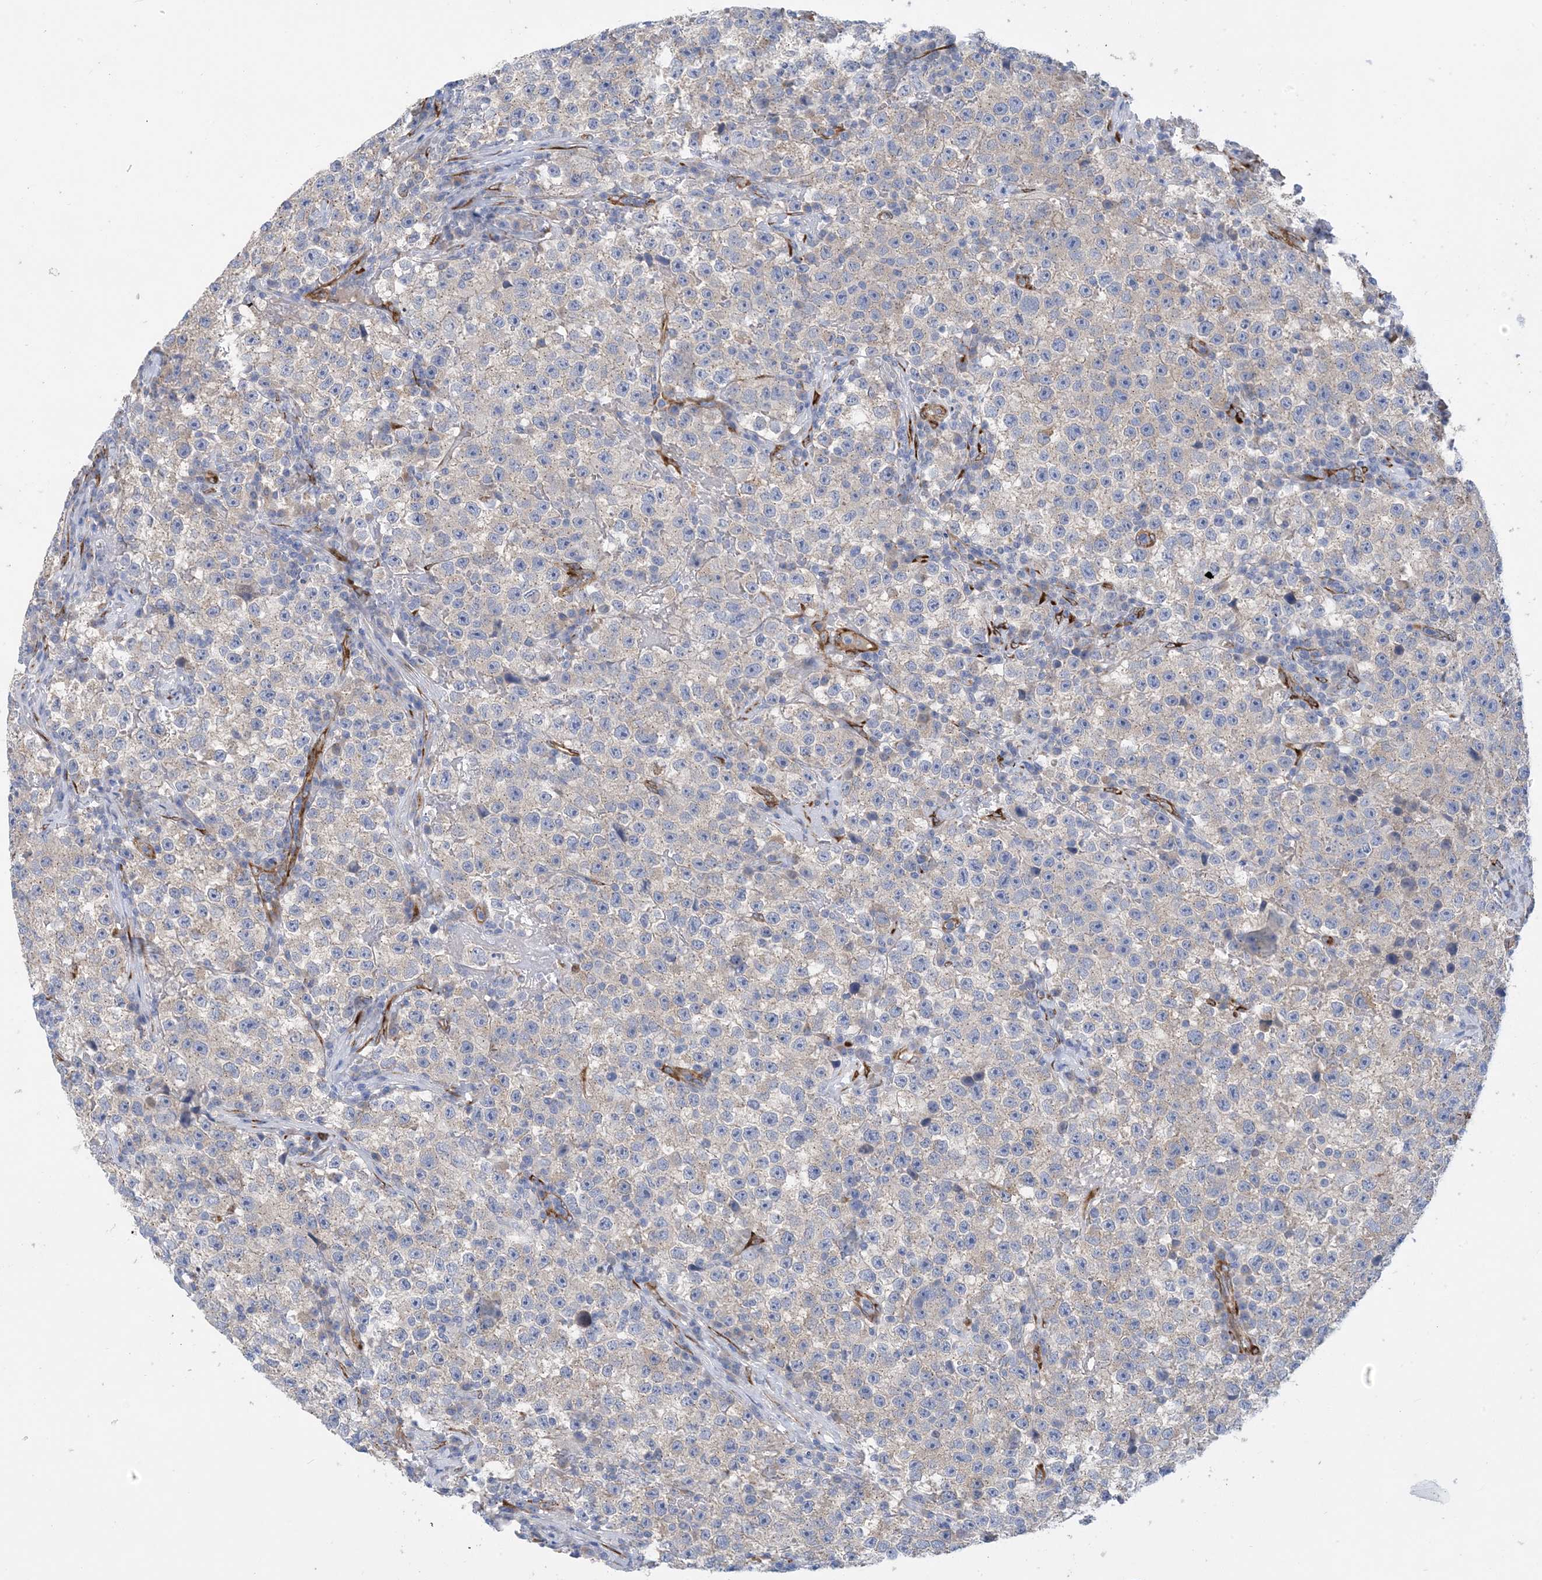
{"staining": {"intensity": "weak", "quantity": "<25%", "location": "cytoplasmic/membranous"}, "tissue": "testis cancer", "cell_type": "Tumor cells", "image_type": "cancer", "snomed": [{"axis": "morphology", "description": "Seminoma, NOS"}, {"axis": "topography", "description": "Testis"}], "caption": "Immunohistochemical staining of testis seminoma displays no significant expression in tumor cells.", "gene": "RBMS3", "patient": {"sex": "male", "age": 22}}